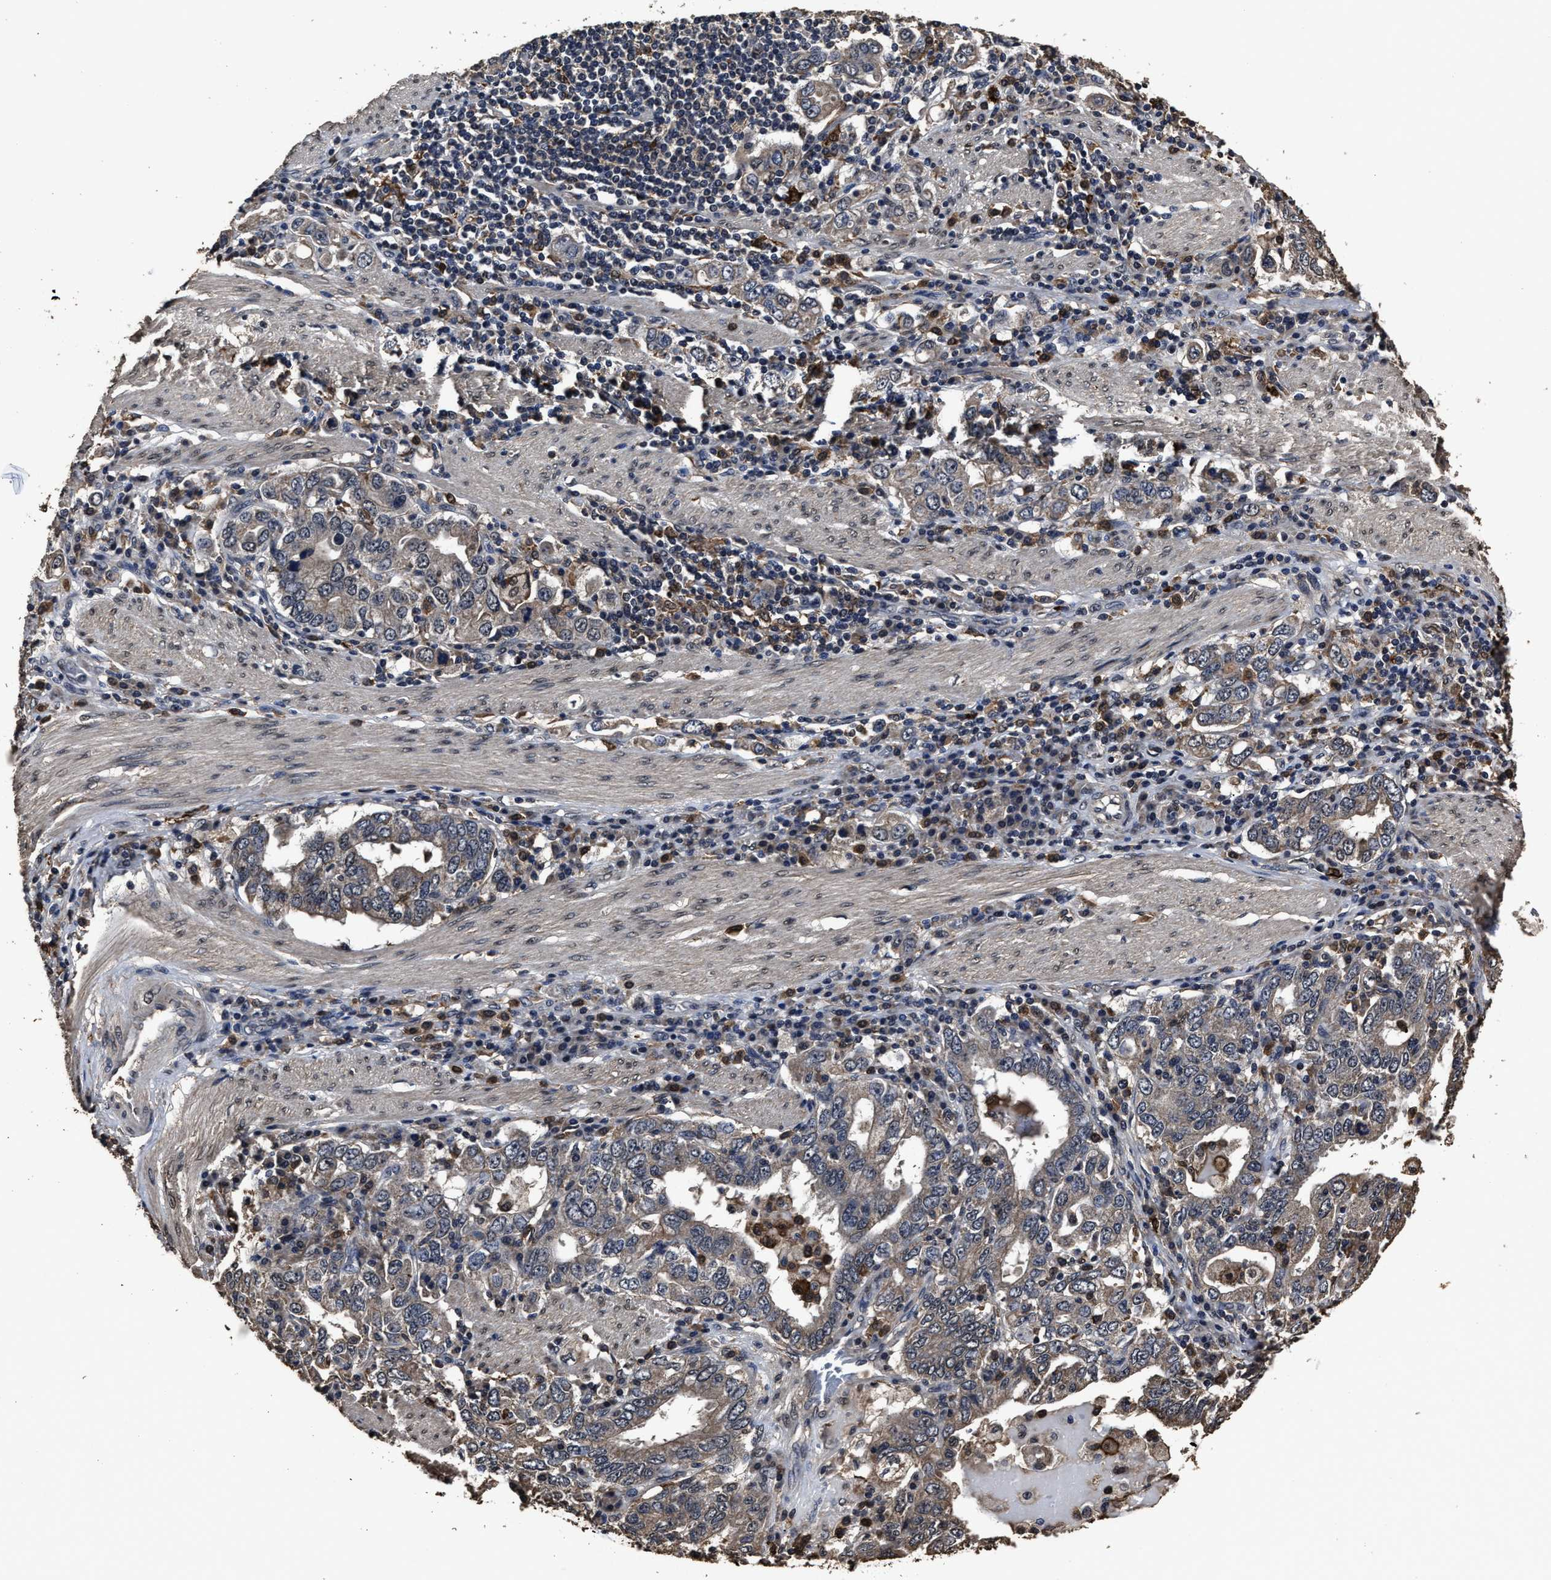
{"staining": {"intensity": "weak", "quantity": ">75%", "location": "cytoplasmic/membranous"}, "tissue": "stomach cancer", "cell_type": "Tumor cells", "image_type": "cancer", "snomed": [{"axis": "morphology", "description": "Adenocarcinoma, NOS"}, {"axis": "topography", "description": "Stomach, upper"}], "caption": "Immunohistochemical staining of human stomach adenocarcinoma displays low levels of weak cytoplasmic/membranous protein staining in approximately >75% of tumor cells.", "gene": "RSBN1L", "patient": {"sex": "male", "age": 62}}